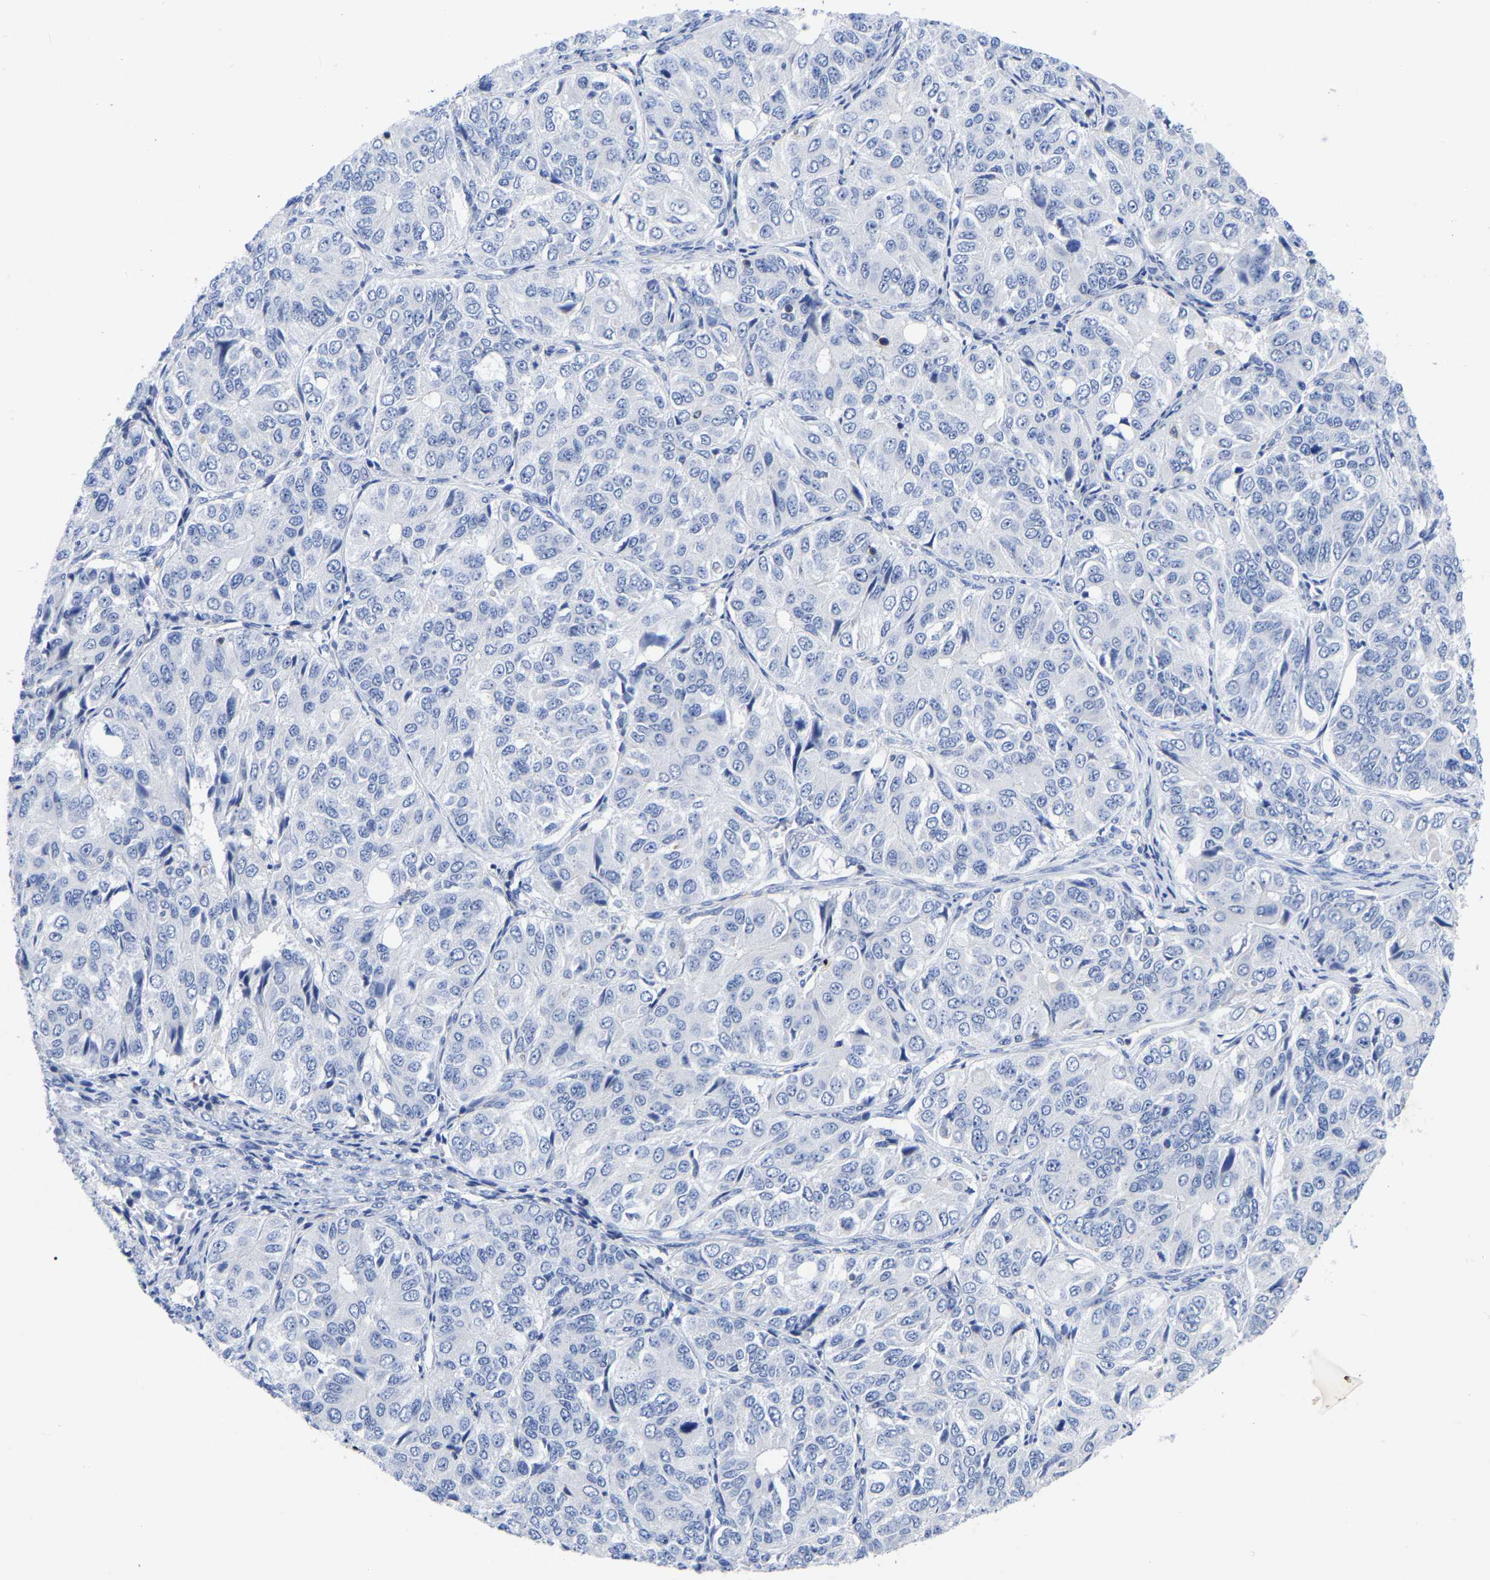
{"staining": {"intensity": "negative", "quantity": "none", "location": "none"}, "tissue": "ovarian cancer", "cell_type": "Tumor cells", "image_type": "cancer", "snomed": [{"axis": "morphology", "description": "Carcinoma, endometroid"}, {"axis": "topography", "description": "Ovary"}], "caption": "This is an immunohistochemistry image of endometroid carcinoma (ovarian). There is no expression in tumor cells.", "gene": "PTPN7", "patient": {"sex": "female", "age": 51}}